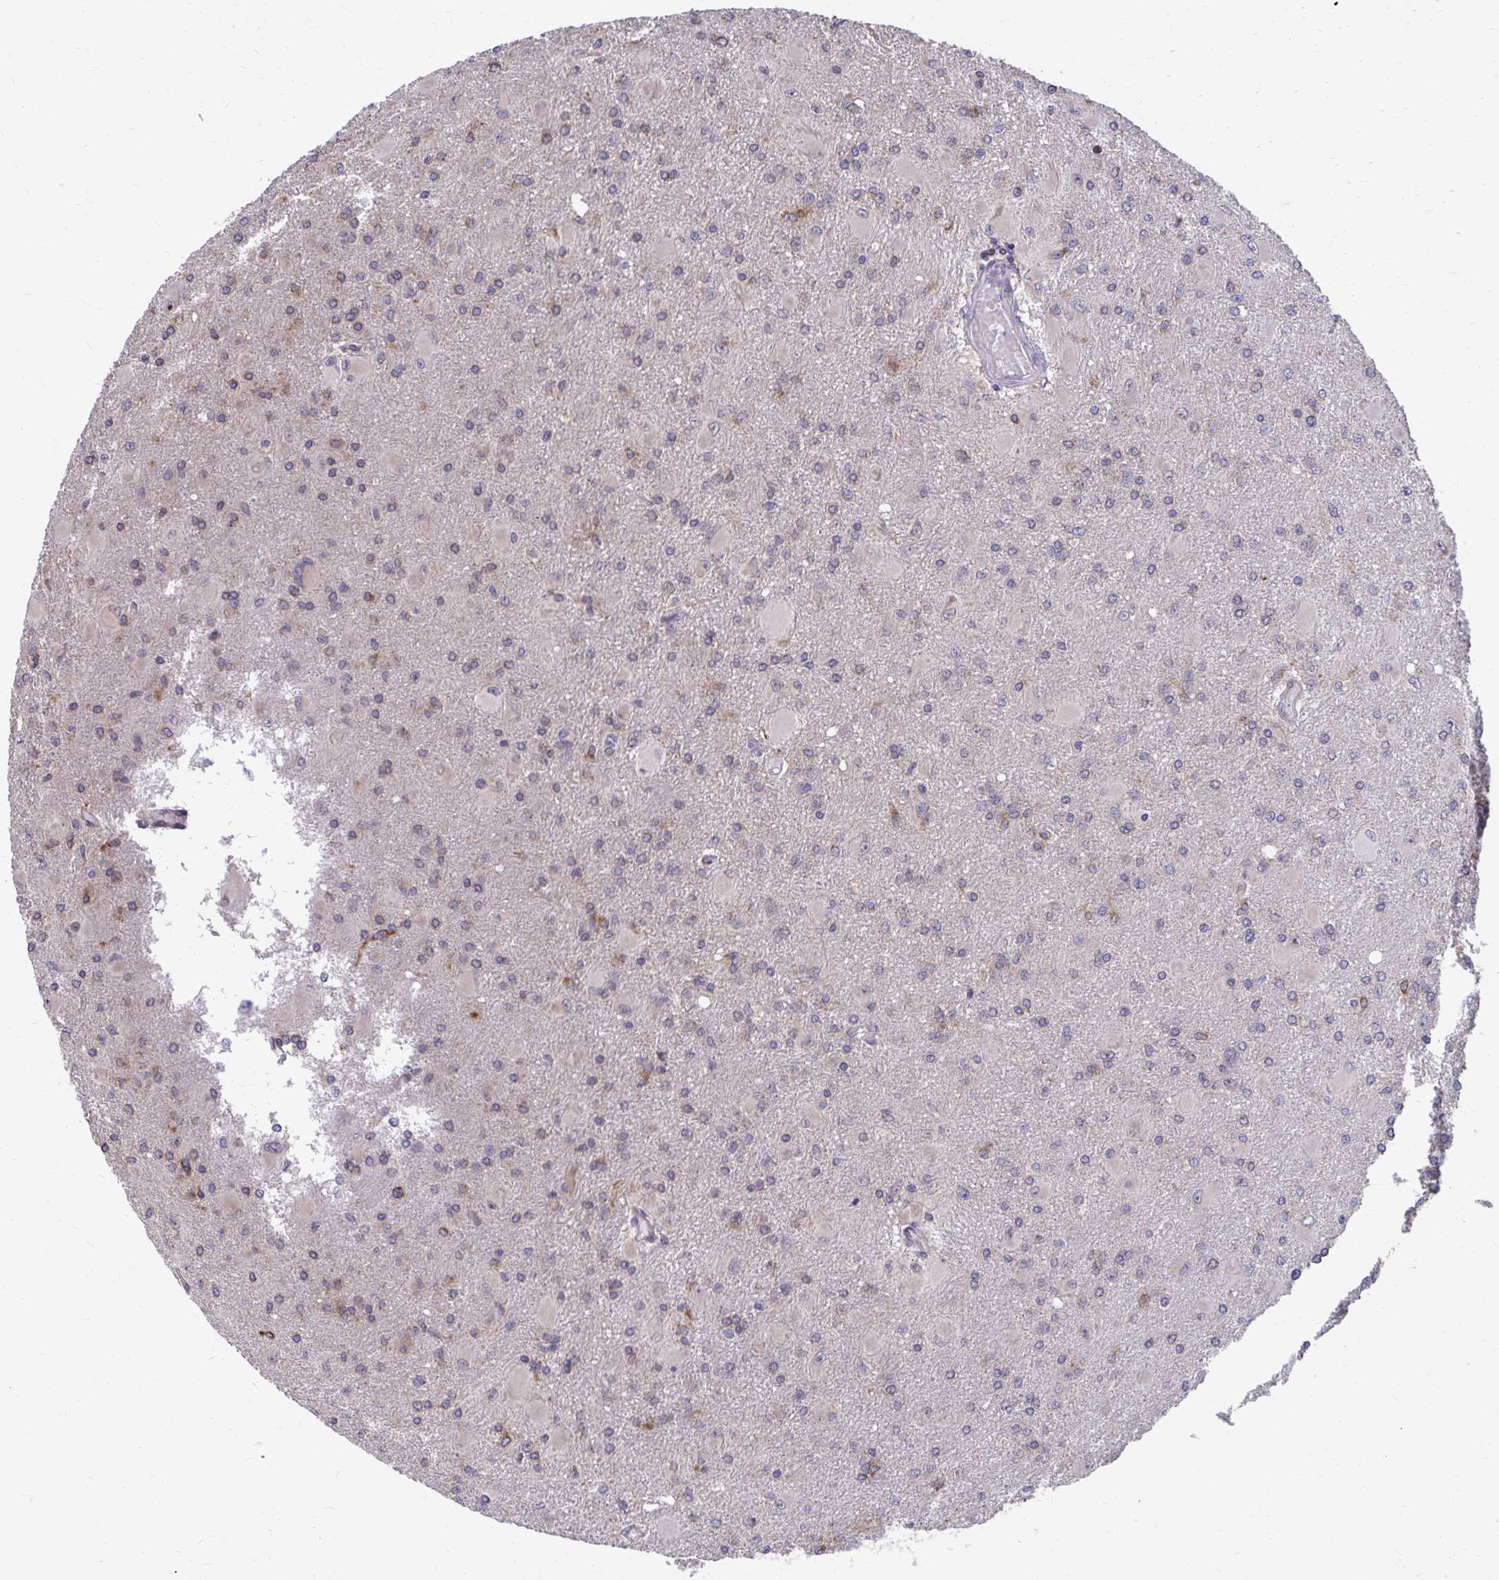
{"staining": {"intensity": "moderate", "quantity": ">75%", "location": "cytoplasmic/membranous"}, "tissue": "glioma", "cell_type": "Tumor cells", "image_type": "cancer", "snomed": [{"axis": "morphology", "description": "Glioma, malignant, High grade"}, {"axis": "topography", "description": "Brain"}], "caption": "Moderate cytoplasmic/membranous staining is seen in about >75% of tumor cells in malignant glioma (high-grade). (brown staining indicates protein expression, while blue staining denotes nuclei).", "gene": "ZNF778", "patient": {"sex": "male", "age": 67}}